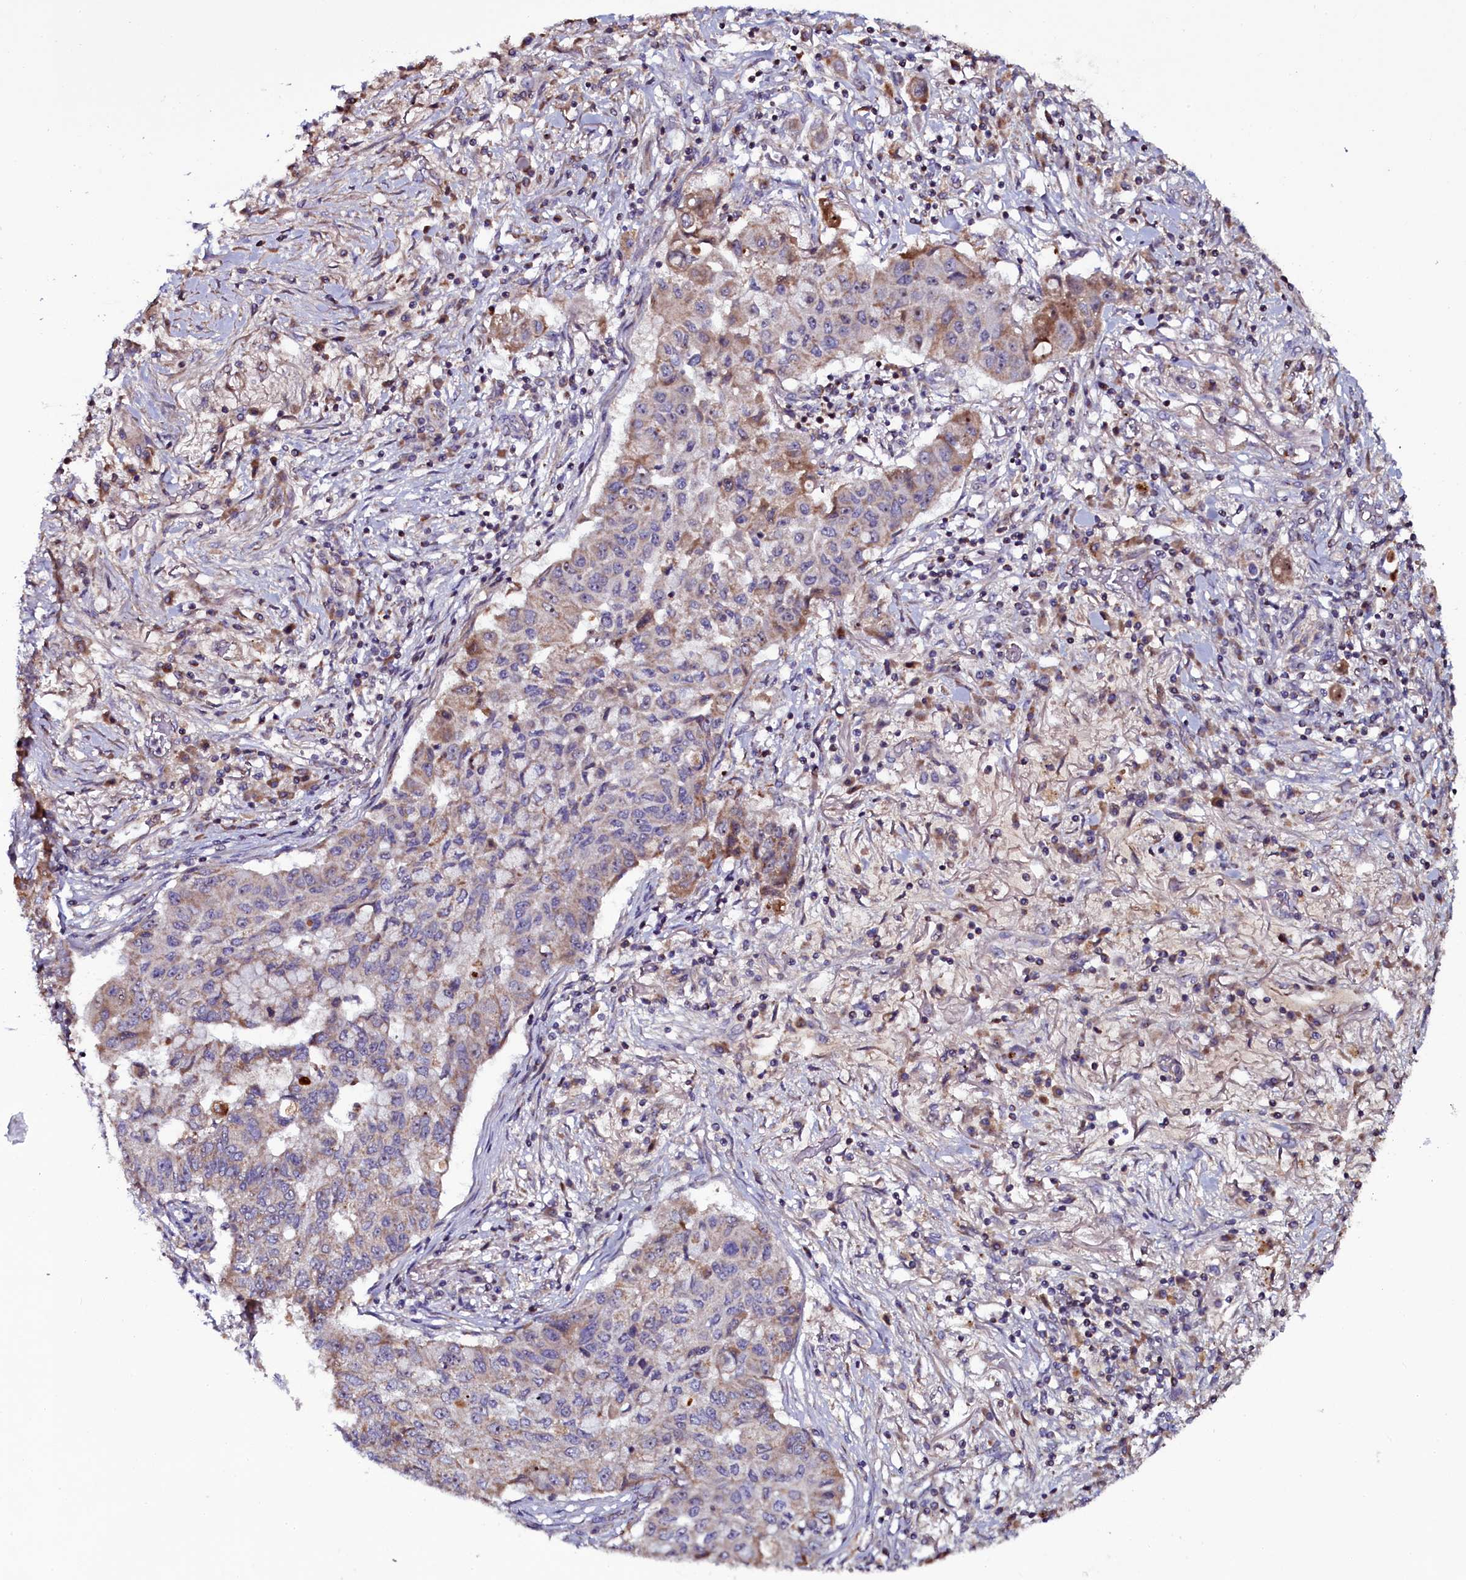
{"staining": {"intensity": "weak", "quantity": "25%-75%", "location": "cytoplasmic/membranous"}, "tissue": "lung cancer", "cell_type": "Tumor cells", "image_type": "cancer", "snomed": [{"axis": "morphology", "description": "Squamous cell carcinoma, NOS"}, {"axis": "topography", "description": "Lung"}], "caption": "Immunohistochemistry (IHC) (DAB) staining of lung cancer (squamous cell carcinoma) demonstrates weak cytoplasmic/membranous protein positivity in about 25%-75% of tumor cells.", "gene": "NAA80", "patient": {"sex": "male", "age": 74}}